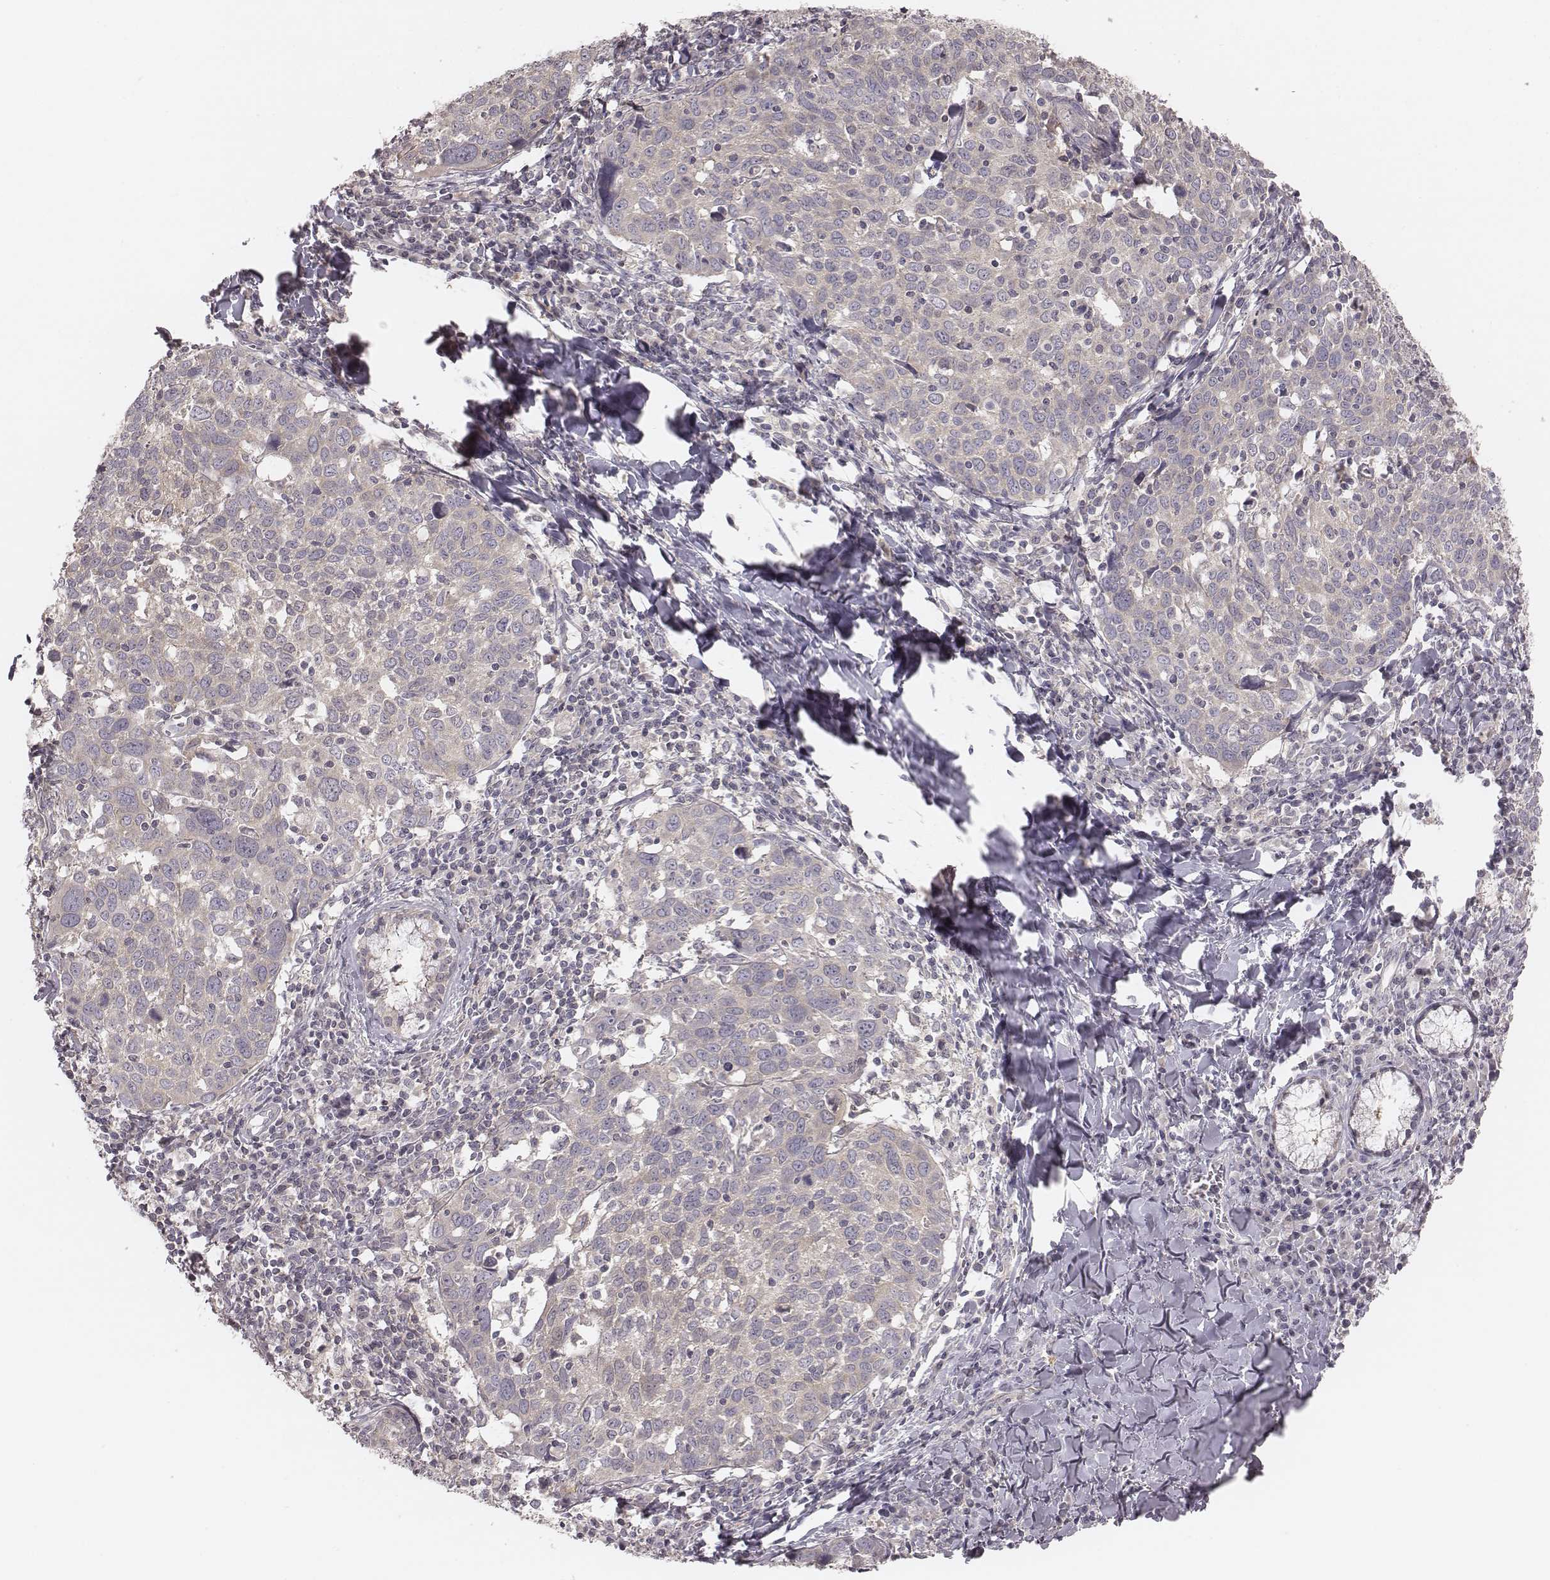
{"staining": {"intensity": "negative", "quantity": "none", "location": "none"}, "tissue": "lung cancer", "cell_type": "Tumor cells", "image_type": "cancer", "snomed": [{"axis": "morphology", "description": "Squamous cell carcinoma, NOS"}, {"axis": "topography", "description": "Lung"}], "caption": "Tumor cells show no significant protein staining in lung cancer (squamous cell carcinoma).", "gene": "TDRD5", "patient": {"sex": "male", "age": 57}}